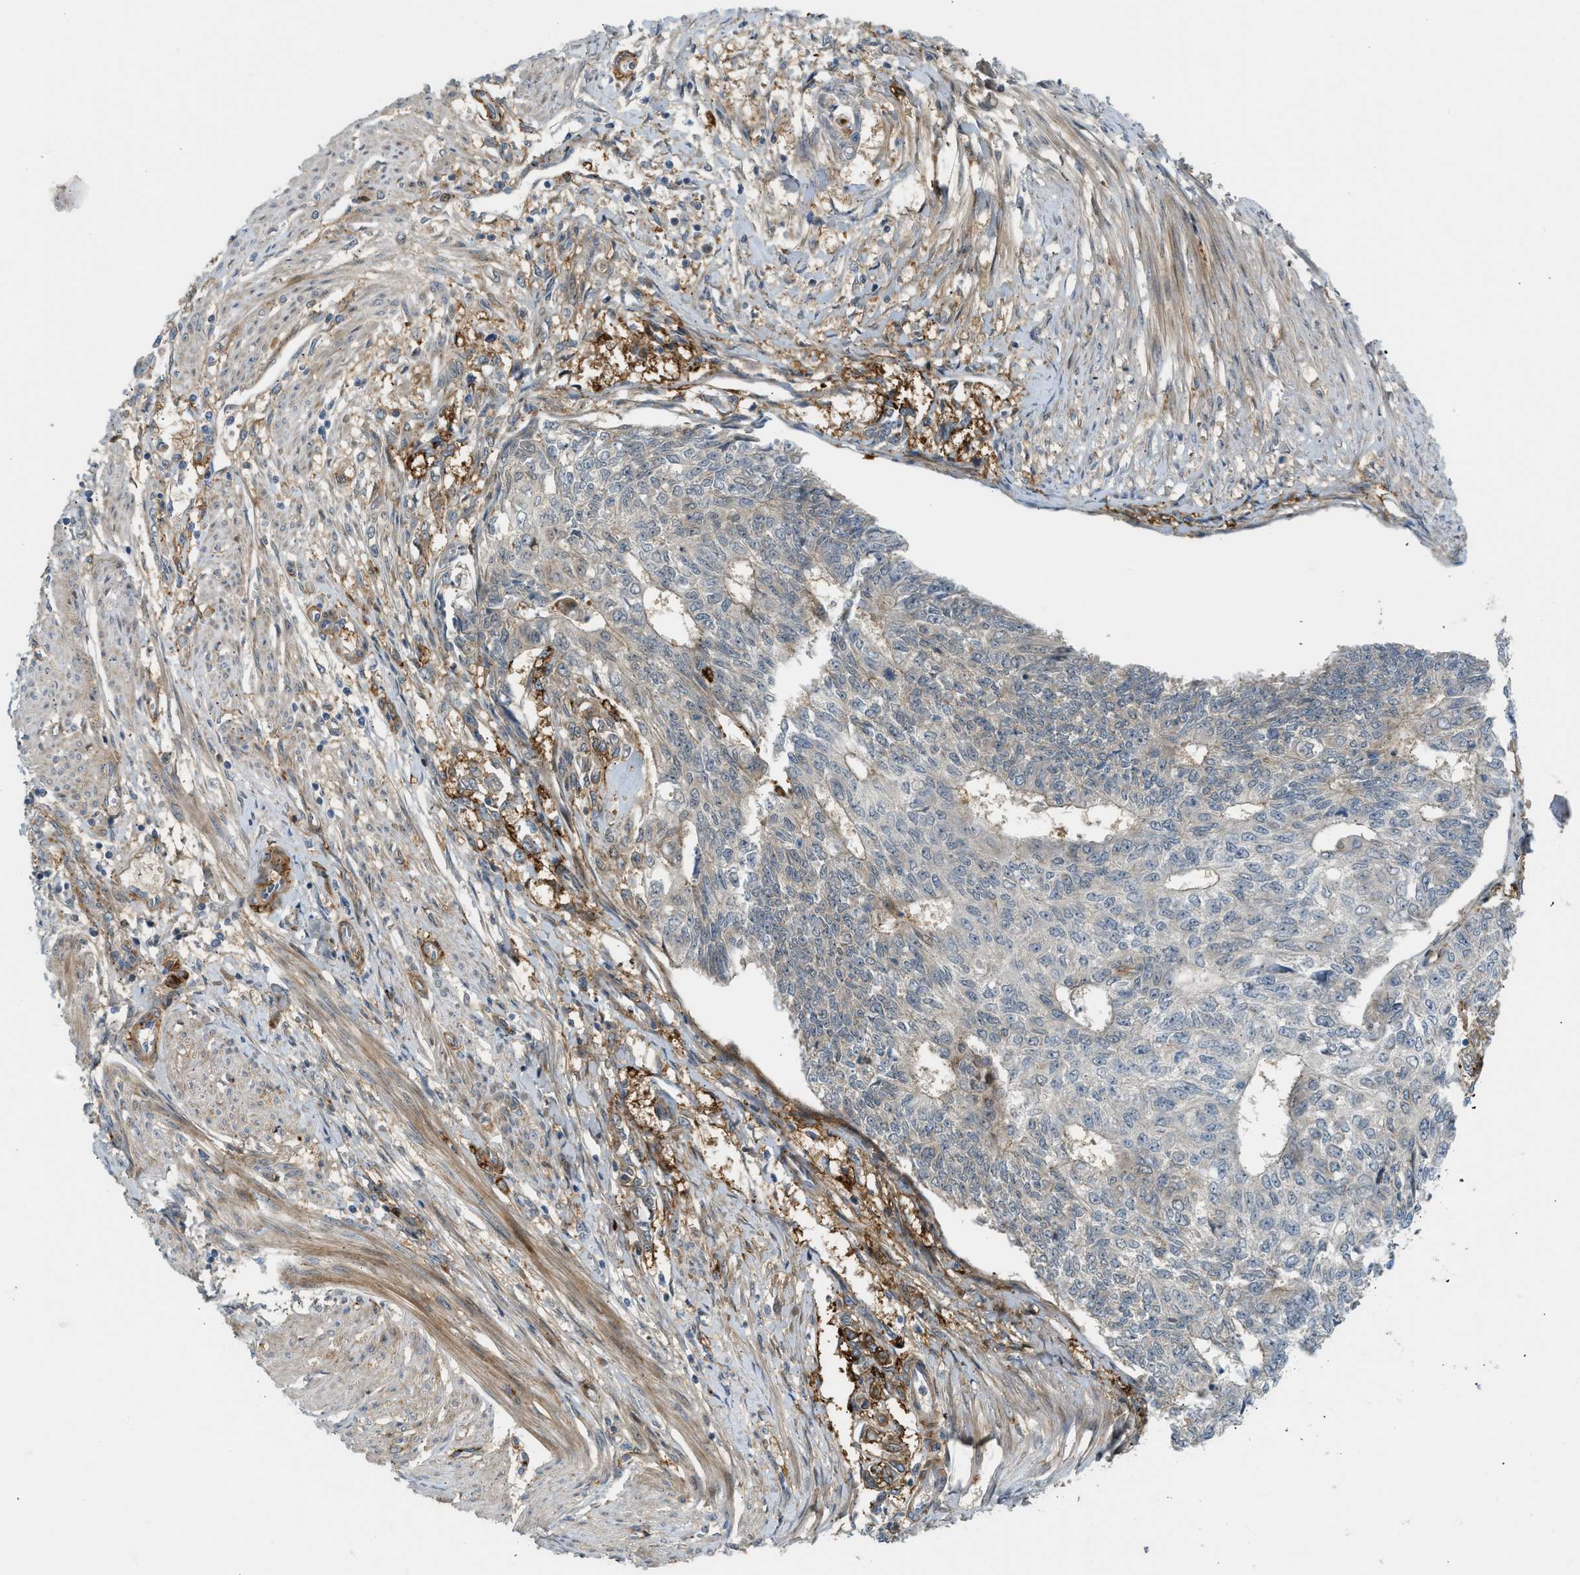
{"staining": {"intensity": "moderate", "quantity": "<25%", "location": "cytoplasmic/membranous"}, "tissue": "endometrial cancer", "cell_type": "Tumor cells", "image_type": "cancer", "snomed": [{"axis": "morphology", "description": "Adenocarcinoma, NOS"}, {"axis": "topography", "description": "Endometrium"}], "caption": "Immunohistochemical staining of human endometrial adenocarcinoma exhibits low levels of moderate cytoplasmic/membranous staining in approximately <25% of tumor cells. The protein of interest is stained brown, and the nuclei are stained in blue (DAB (3,3'-diaminobenzidine) IHC with brightfield microscopy, high magnification).", "gene": "EDNRA", "patient": {"sex": "female", "age": 32}}